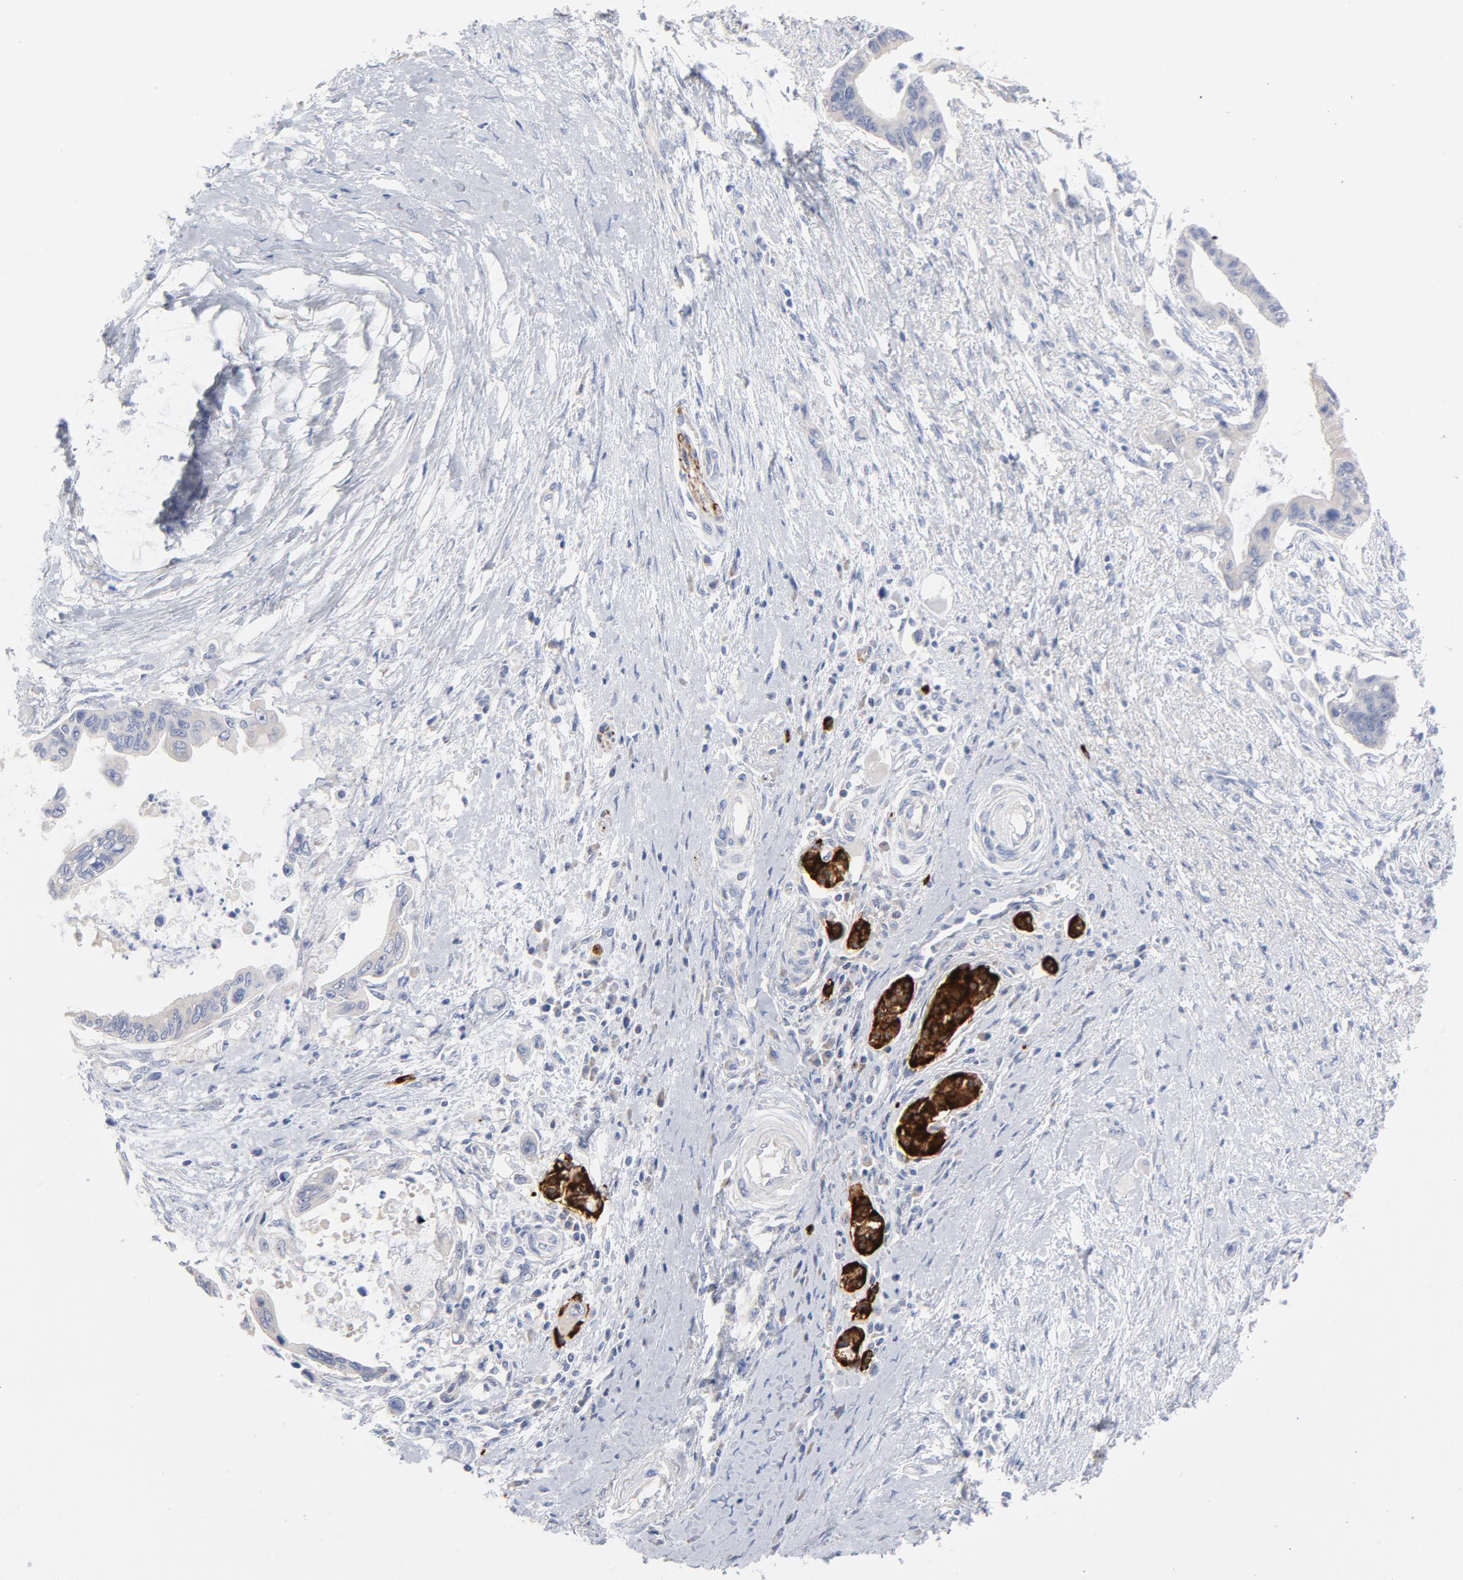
{"staining": {"intensity": "weak", "quantity": "25%-75%", "location": "cytoplasmic/membranous"}, "tissue": "pancreatic cancer", "cell_type": "Tumor cells", "image_type": "cancer", "snomed": [{"axis": "morphology", "description": "Adenocarcinoma, NOS"}, {"axis": "topography", "description": "Pancreas"}], "caption": "Protein staining shows weak cytoplasmic/membranous expression in about 25%-75% of tumor cells in pancreatic cancer. (DAB (3,3'-diaminobenzidine) IHC, brown staining for protein, blue staining for nuclei).", "gene": "CPE", "patient": {"sex": "female", "age": 70}}